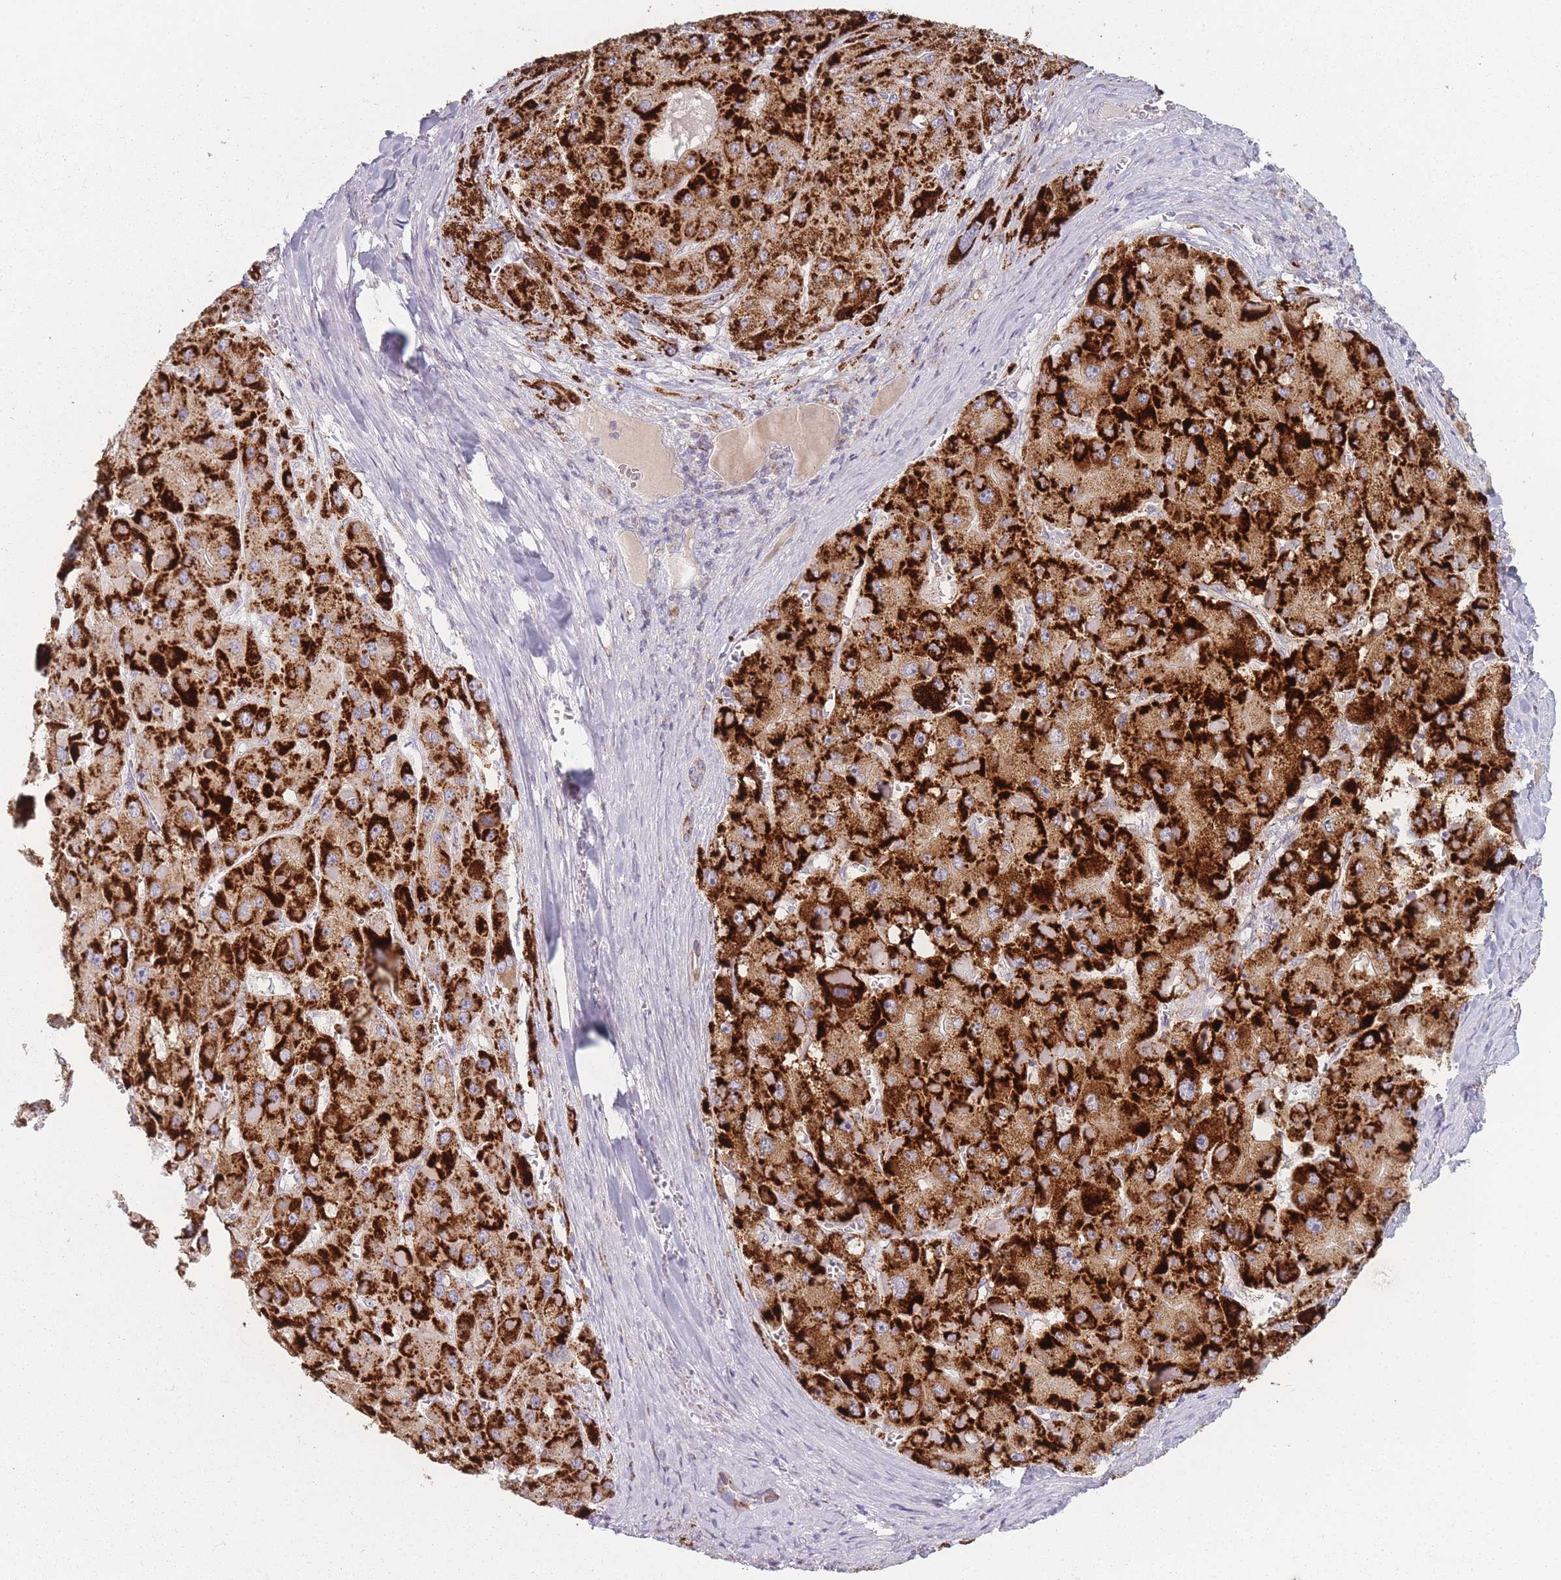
{"staining": {"intensity": "strong", "quantity": ">75%", "location": "cytoplasmic/membranous"}, "tissue": "liver cancer", "cell_type": "Tumor cells", "image_type": "cancer", "snomed": [{"axis": "morphology", "description": "Carcinoma, Hepatocellular, NOS"}, {"axis": "topography", "description": "Liver"}], "caption": "Immunohistochemical staining of liver cancer (hepatocellular carcinoma) displays strong cytoplasmic/membranous protein staining in approximately >75% of tumor cells.", "gene": "PEX11B", "patient": {"sex": "female", "age": 73}}